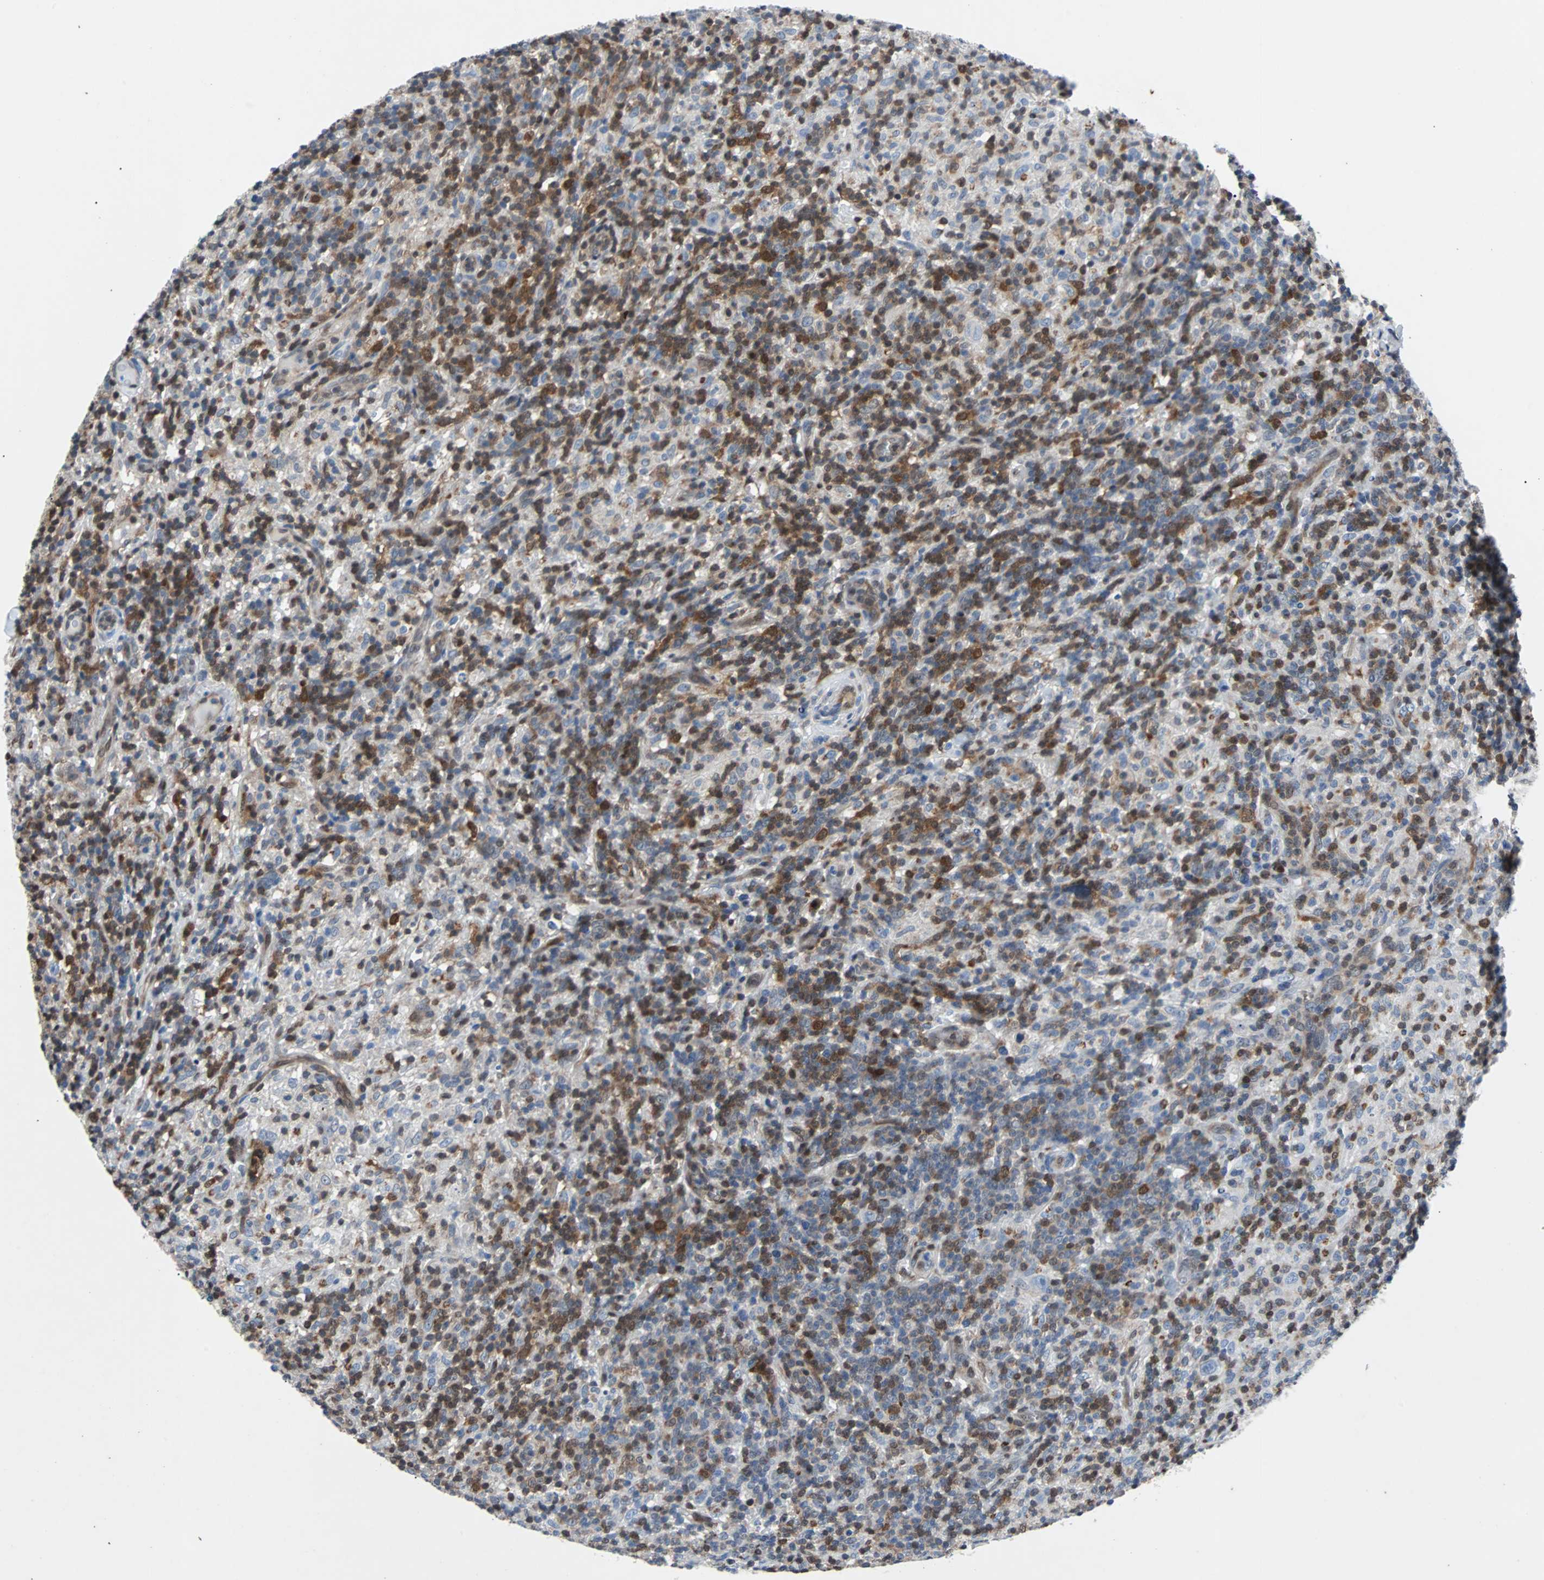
{"staining": {"intensity": "negative", "quantity": "none", "location": "none"}, "tissue": "lymphoma", "cell_type": "Tumor cells", "image_type": "cancer", "snomed": [{"axis": "morphology", "description": "Hodgkin's disease, NOS"}, {"axis": "topography", "description": "Lymph node"}], "caption": "DAB (3,3'-diaminobenzidine) immunohistochemical staining of human Hodgkin's disease reveals no significant positivity in tumor cells. (DAB (3,3'-diaminobenzidine) immunohistochemistry (IHC) with hematoxylin counter stain).", "gene": "MAP2K6", "patient": {"sex": "male", "age": 70}}